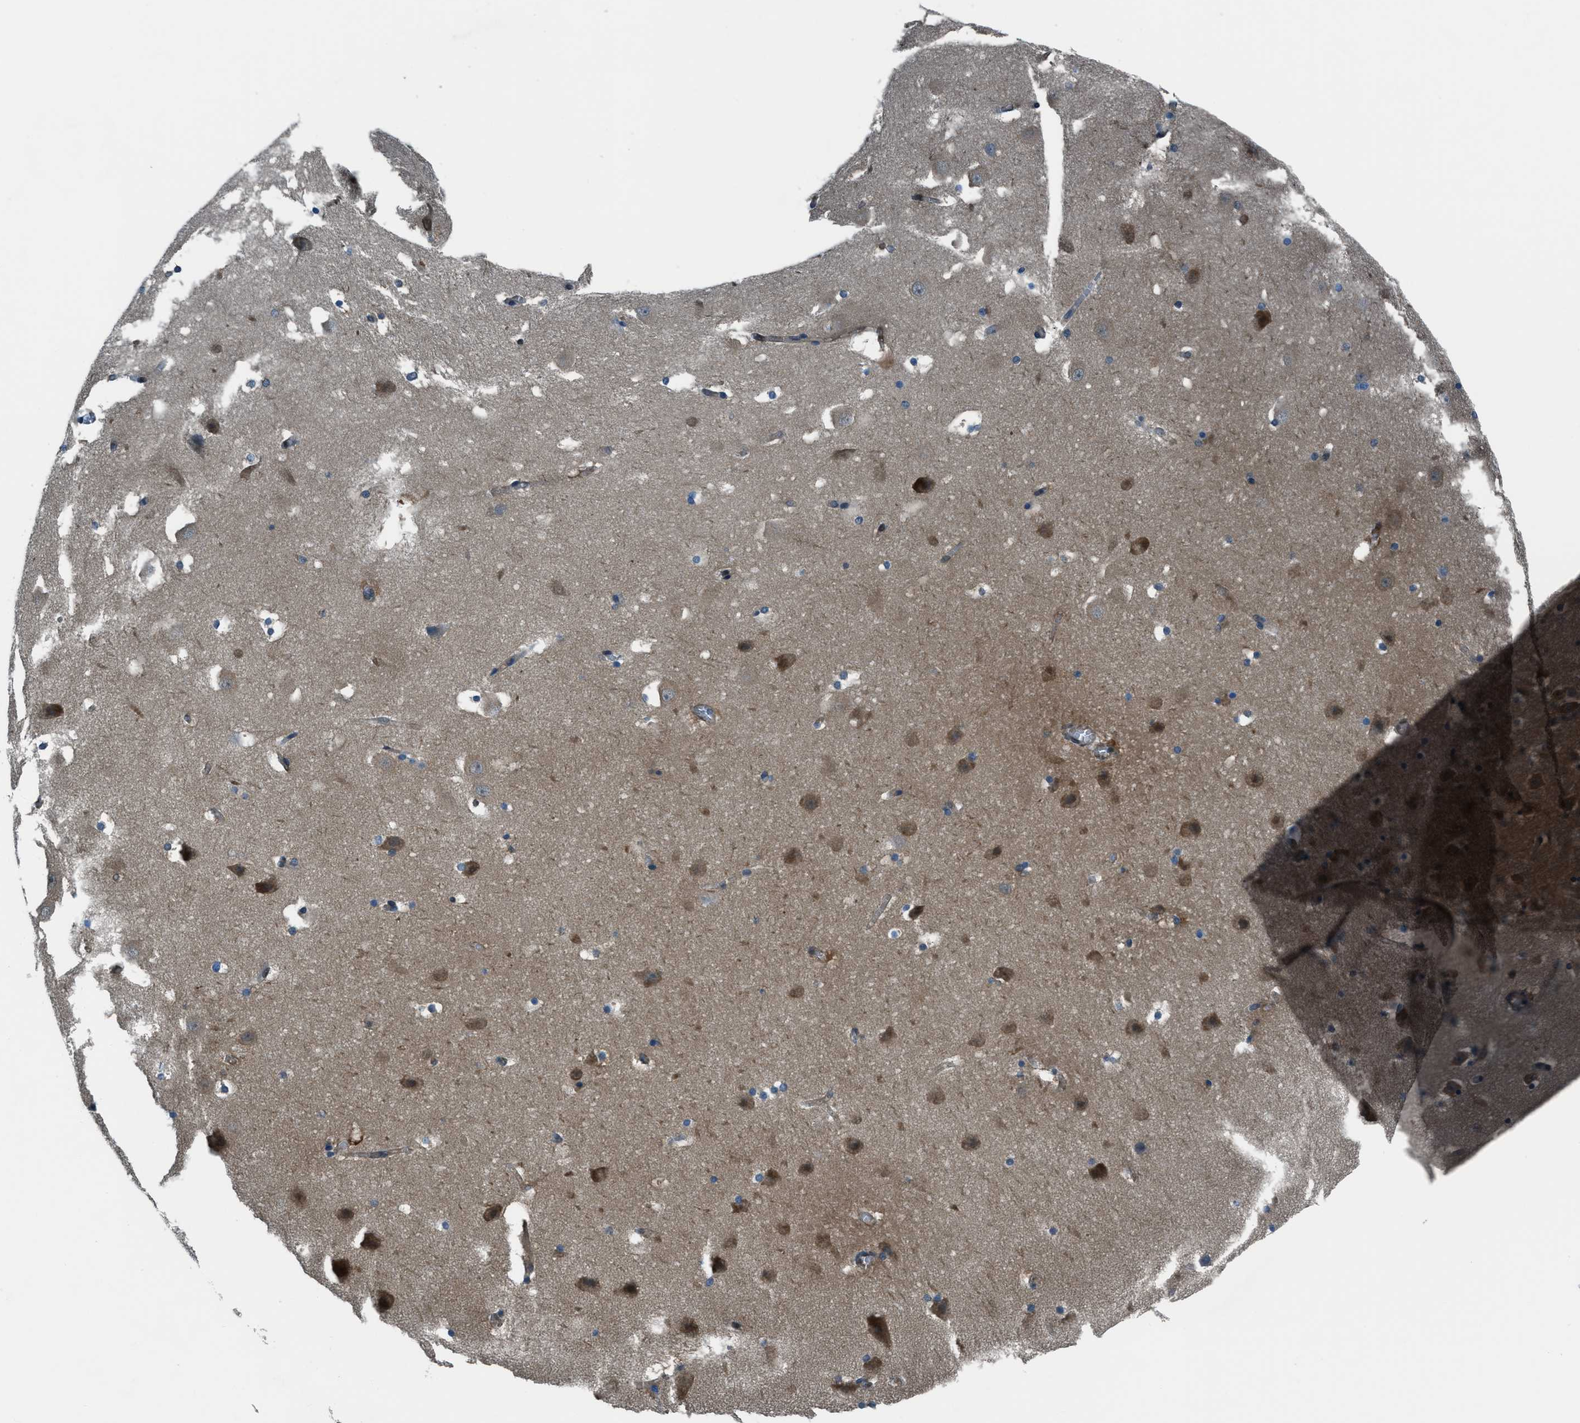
{"staining": {"intensity": "moderate", "quantity": "<25%", "location": "cytoplasmic/membranous"}, "tissue": "hippocampus", "cell_type": "Glial cells", "image_type": "normal", "snomed": [{"axis": "morphology", "description": "Normal tissue, NOS"}, {"axis": "topography", "description": "Hippocampus"}], "caption": "Benign hippocampus reveals moderate cytoplasmic/membranous positivity in approximately <25% of glial cells The staining was performed using DAB (3,3'-diaminobenzidine), with brown indicating positive protein expression. Nuclei are stained blue with hematoxylin..", "gene": "HEBP2", "patient": {"sex": "male", "age": 45}}